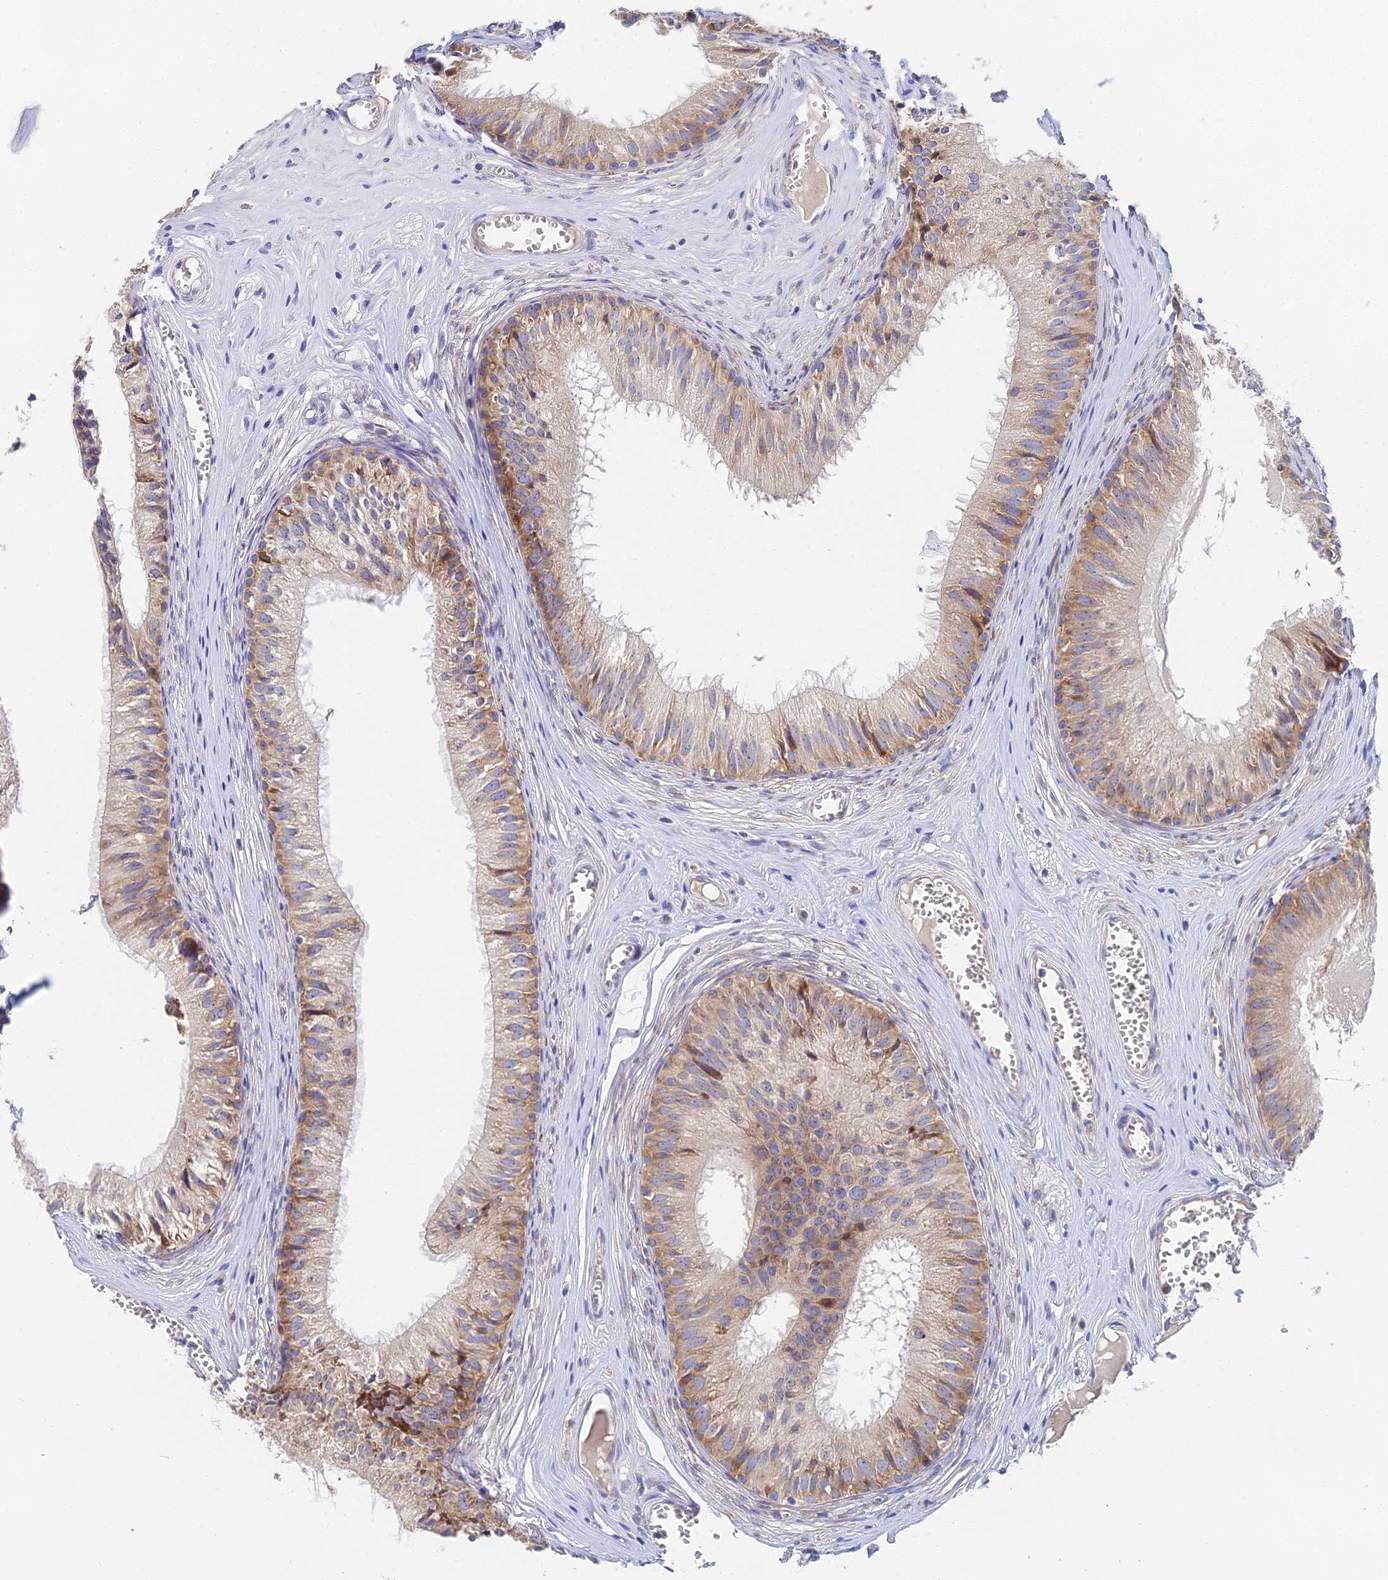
{"staining": {"intensity": "moderate", "quantity": ">75%", "location": "cytoplasmic/membranous"}, "tissue": "epididymis", "cell_type": "Glandular cells", "image_type": "normal", "snomed": [{"axis": "morphology", "description": "Normal tissue, NOS"}, {"axis": "topography", "description": "Epididymis"}], "caption": "Immunohistochemical staining of benign human epididymis demonstrates moderate cytoplasmic/membranous protein staining in approximately >75% of glandular cells. Immunohistochemistry stains the protein in brown and the nuclei are stained blue.", "gene": "ELOF1", "patient": {"sex": "male", "age": 36}}